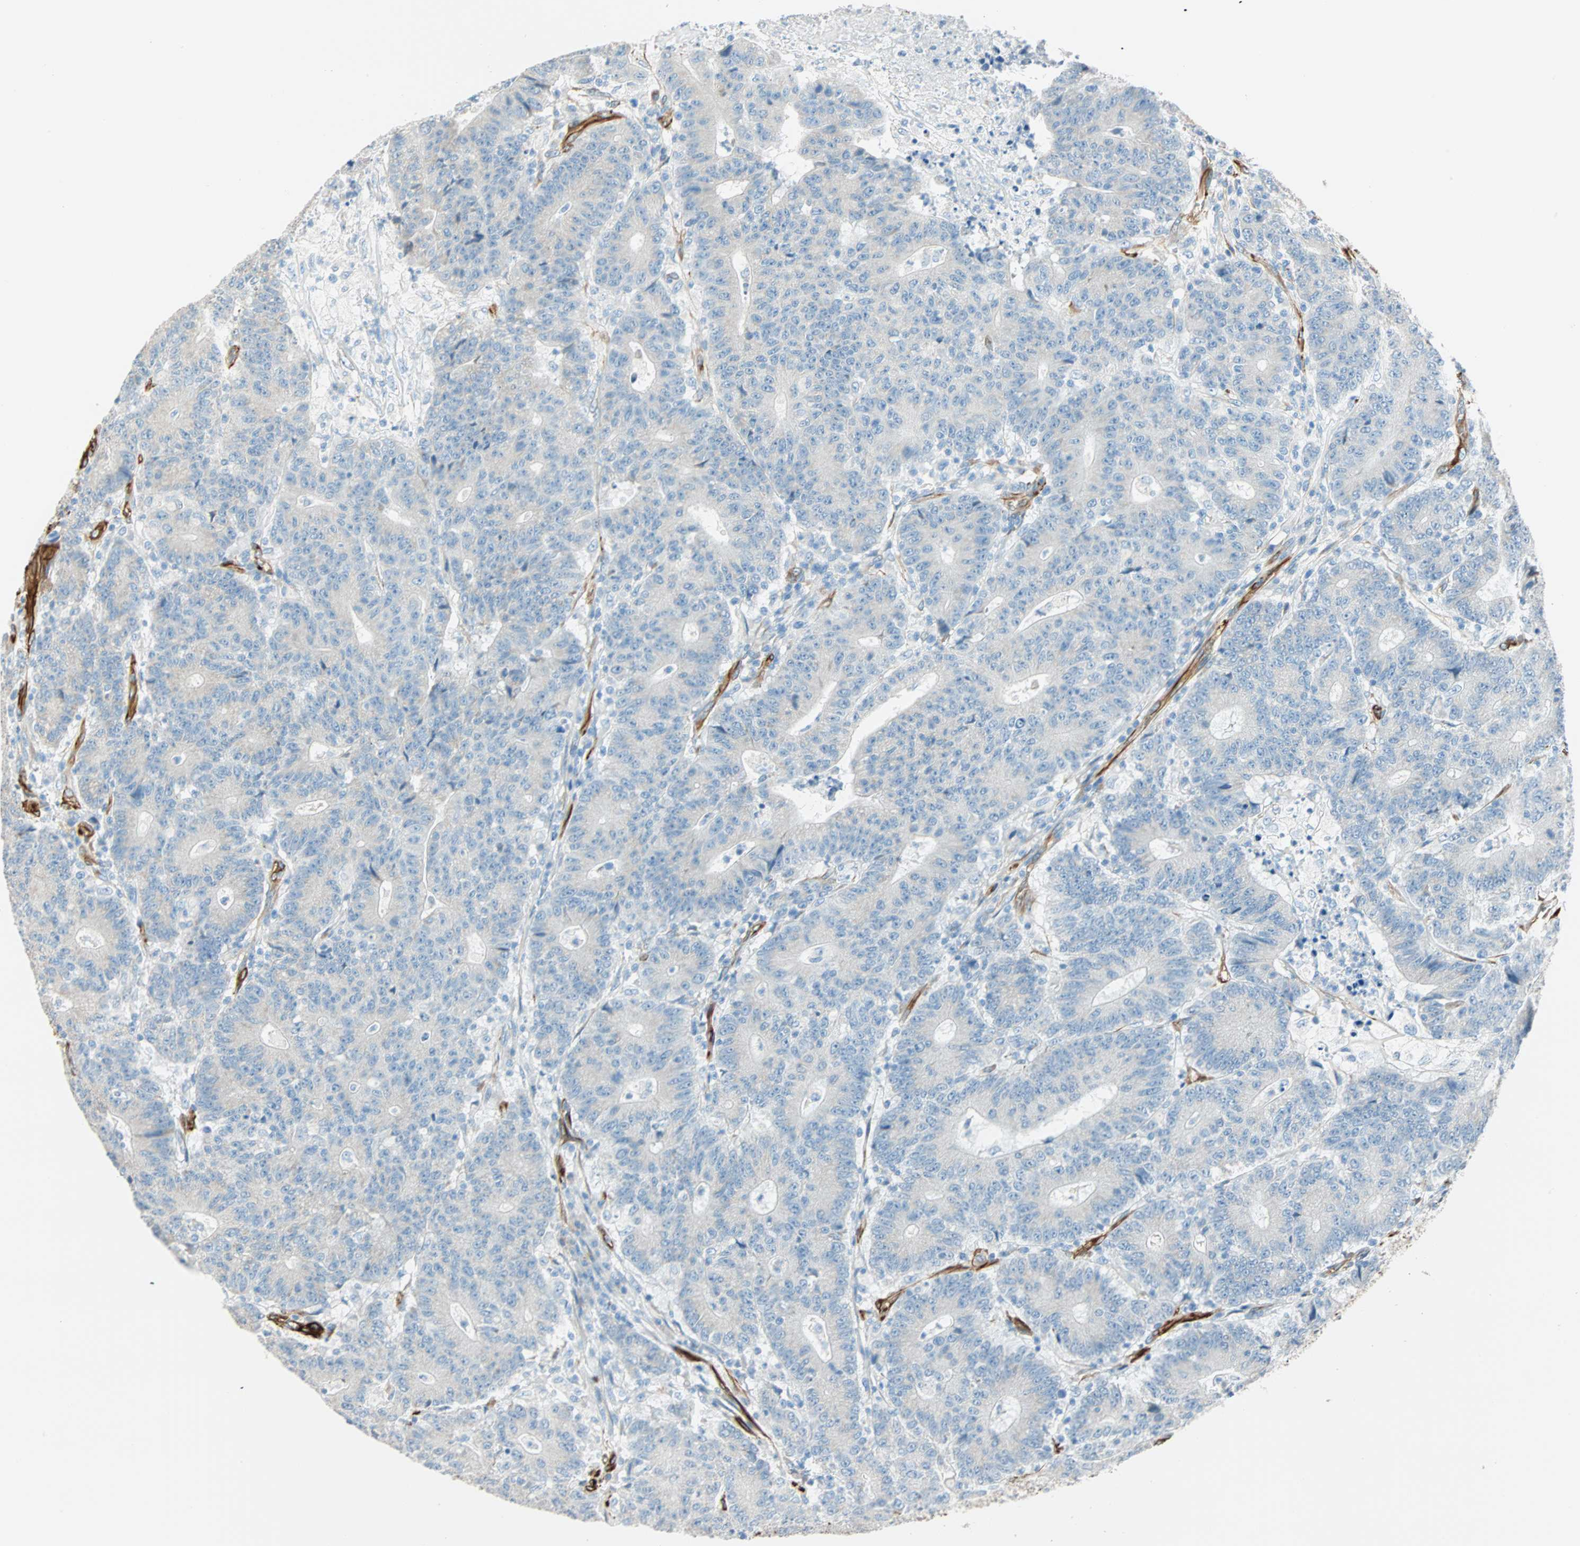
{"staining": {"intensity": "negative", "quantity": "none", "location": "none"}, "tissue": "colorectal cancer", "cell_type": "Tumor cells", "image_type": "cancer", "snomed": [{"axis": "morphology", "description": "Normal tissue, NOS"}, {"axis": "morphology", "description": "Adenocarcinoma, NOS"}, {"axis": "topography", "description": "Colon"}], "caption": "A high-resolution photomicrograph shows immunohistochemistry (IHC) staining of colorectal adenocarcinoma, which shows no significant expression in tumor cells.", "gene": "NES", "patient": {"sex": "female", "age": 75}}